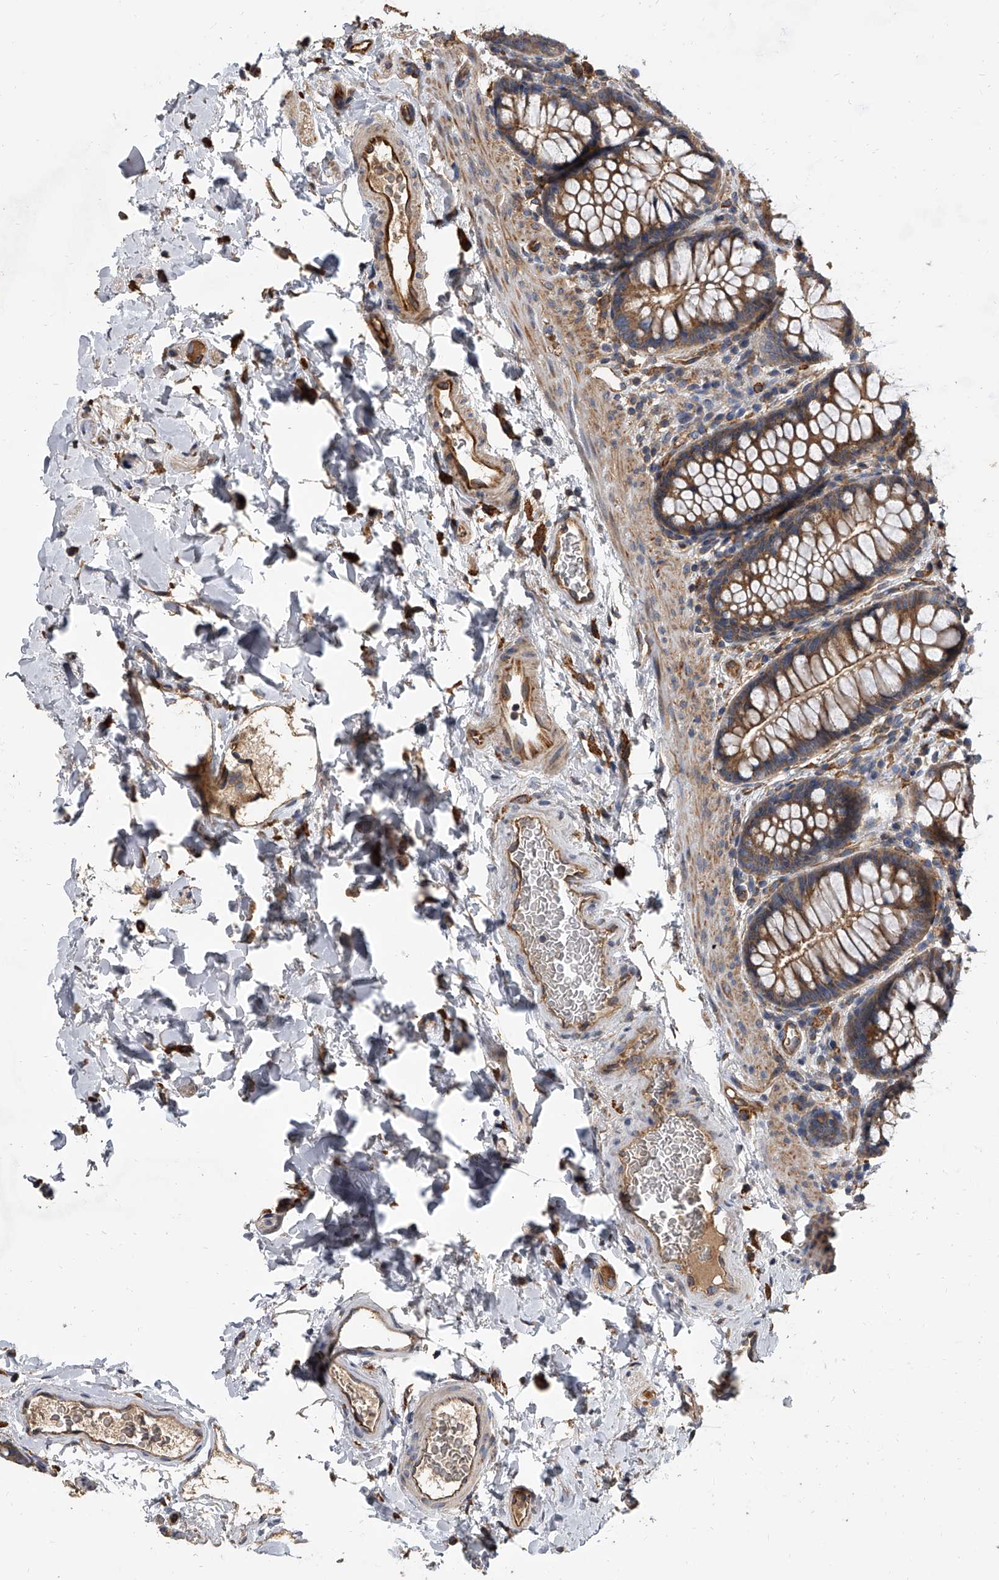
{"staining": {"intensity": "moderate", "quantity": ">75%", "location": "cytoplasmic/membranous"}, "tissue": "colon", "cell_type": "Endothelial cells", "image_type": "normal", "snomed": [{"axis": "morphology", "description": "Normal tissue, NOS"}, {"axis": "topography", "description": "Colon"}], "caption": "Benign colon demonstrates moderate cytoplasmic/membranous staining in approximately >75% of endothelial cells (brown staining indicates protein expression, while blue staining denotes nuclei)..", "gene": "EXOC4", "patient": {"sex": "female", "age": 62}}